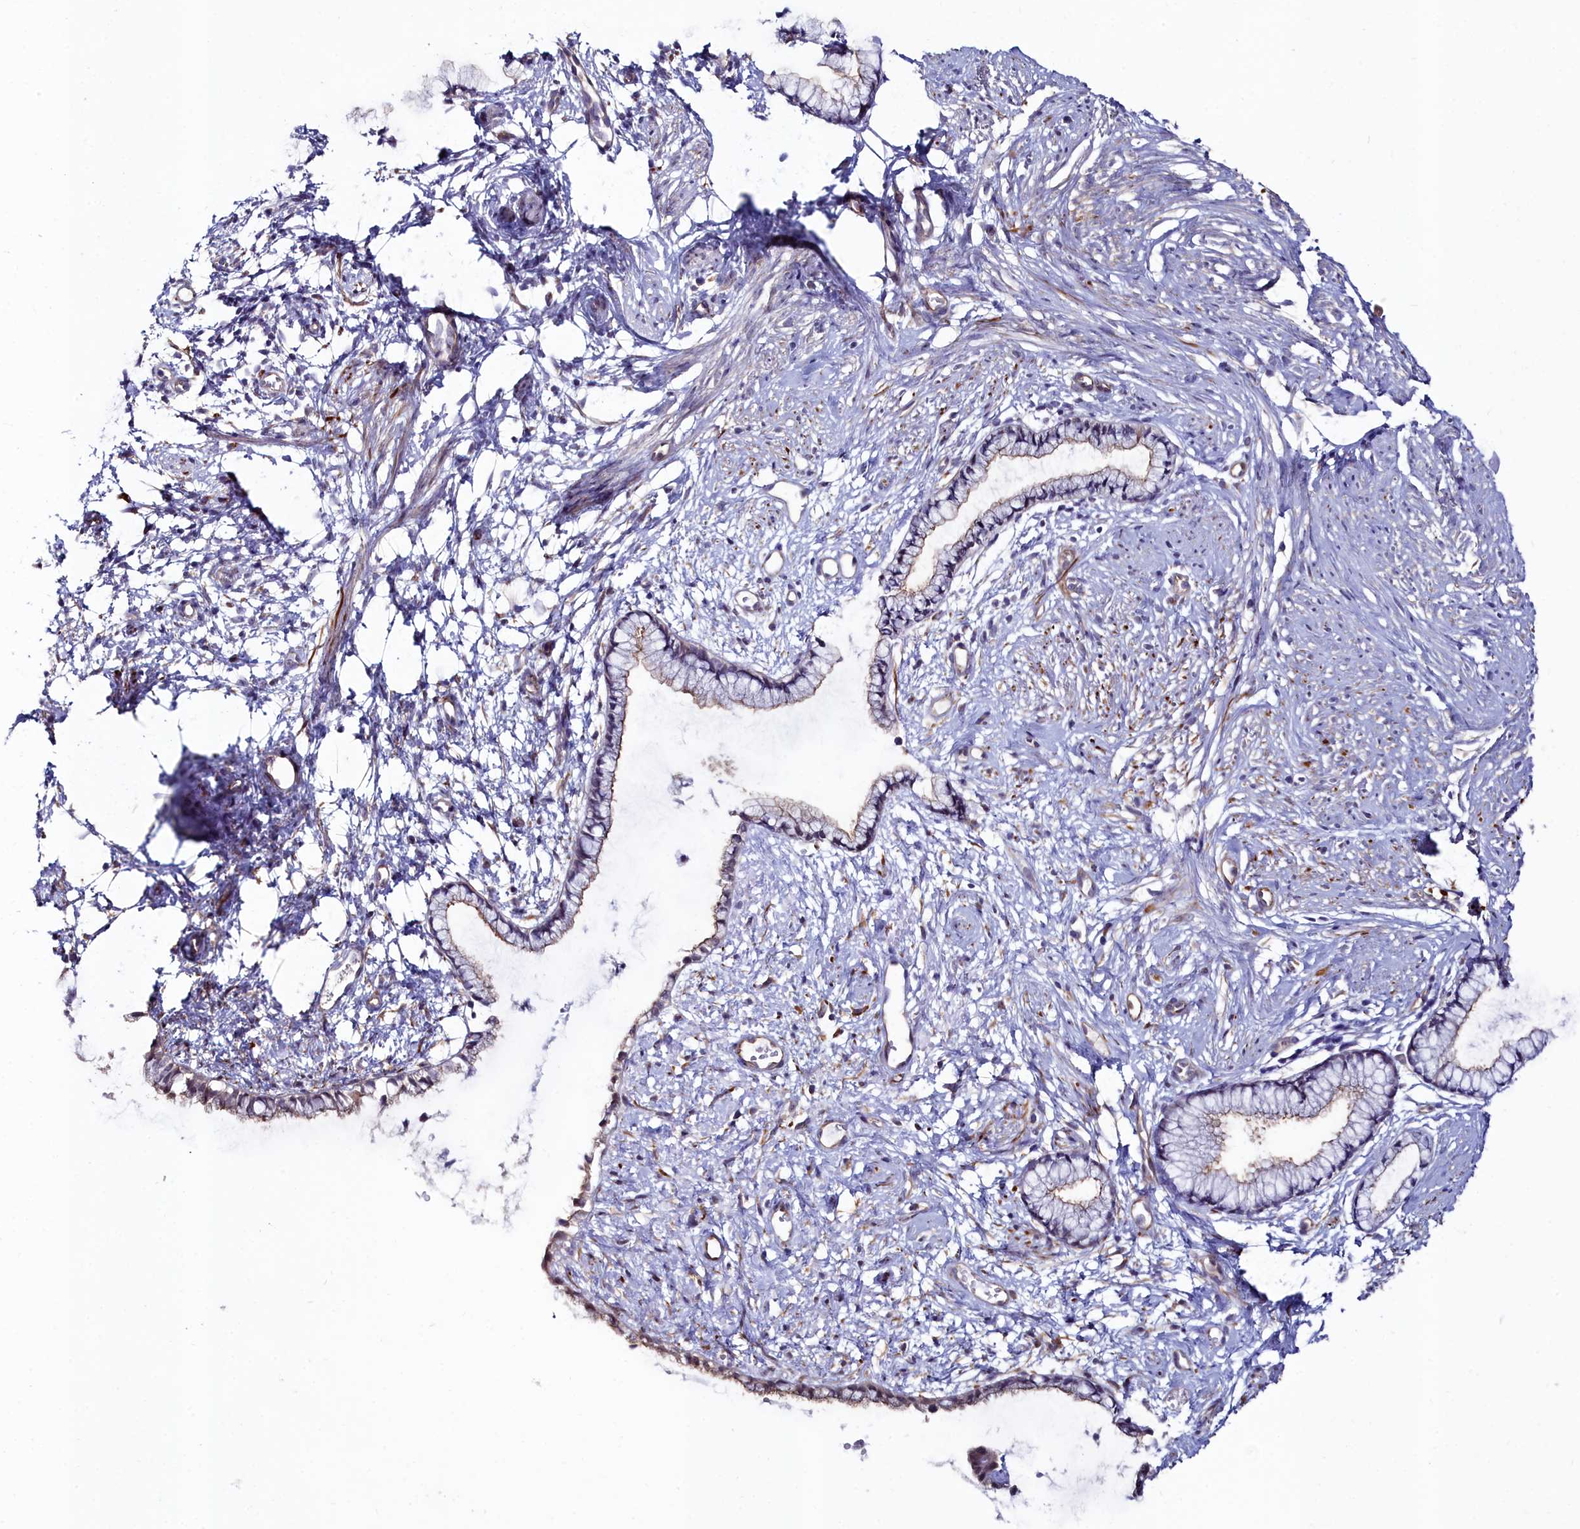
{"staining": {"intensity": "weak", "quantity": "<25%", "location": "cytoplasmic/membranous"}, "tissue": "cervix", "cell_type": "Glandular cells", "image_type": "normal", "snomed": [{"axis": "morphology", "description": "Normal tissue, NOS"}, {"axis": "topography", "description": "Cervix"}], "caption": "Cervix stained for a protein using immunohistochemistry (IHC) reveals no staining glandular cells.", "gene": "C4orf19", "patient": {"sex": "female", "age": 57}}